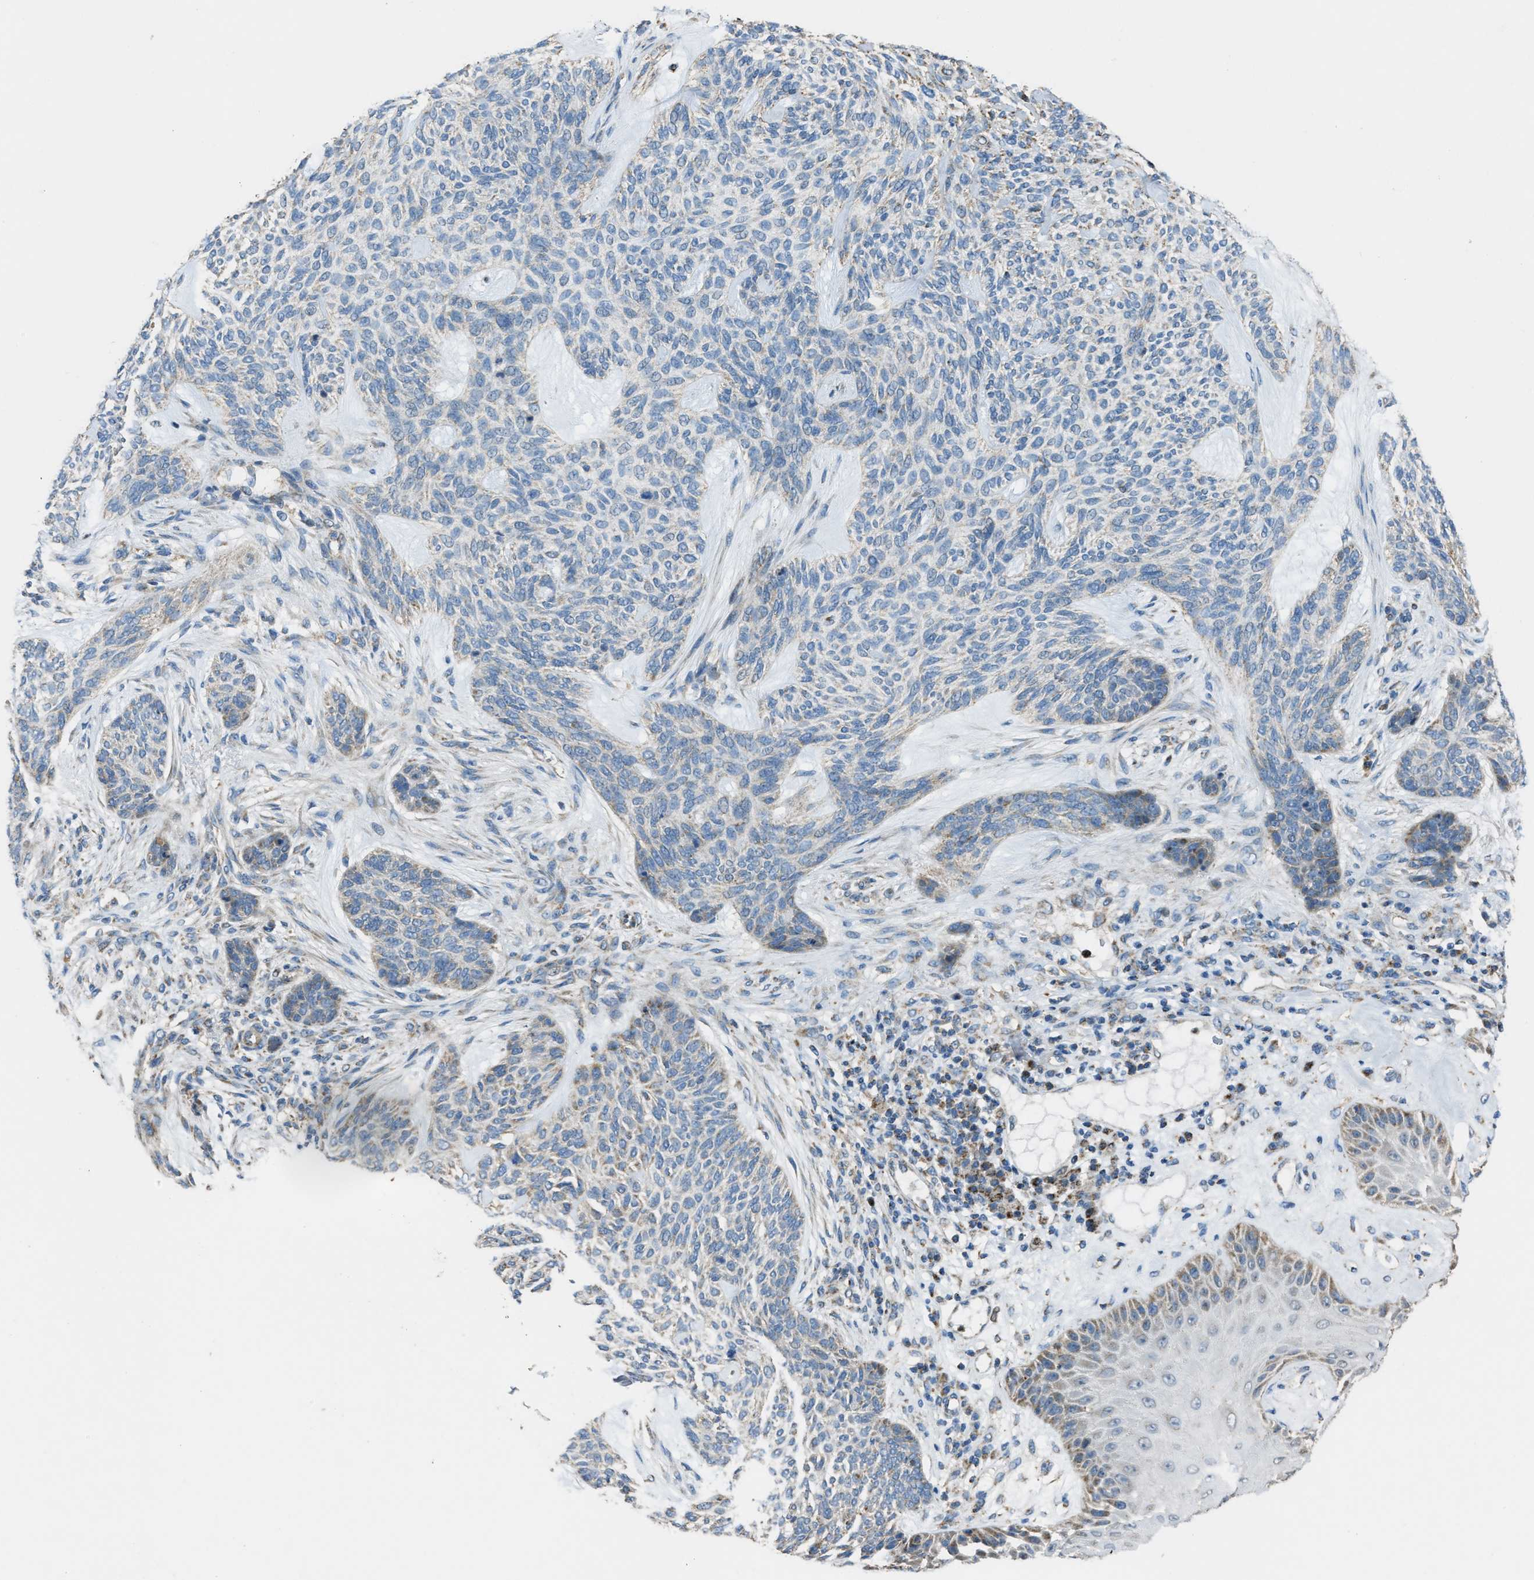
{"staining": {"intensity": "weak", "quantity": "25%-75%", "location": "cytoplasmic/membranous"}, "tissue": "skin cancer", "cell_type": "Tumor cells", "image_type": "cancer", "snomed": [{"axis": "morphology", "description": "Basal cell carcinoma"}, {"axis": "topography", "description": "Skin"}], "caption": "Brown immunohistochemical staining in skin basal cell carcinoma displays weak cytoplasmic/membranous staining in about 25%-75% of tumor cells.", "gene": "SLC25A11", "patient": {"sex": "male", "age": 55}}